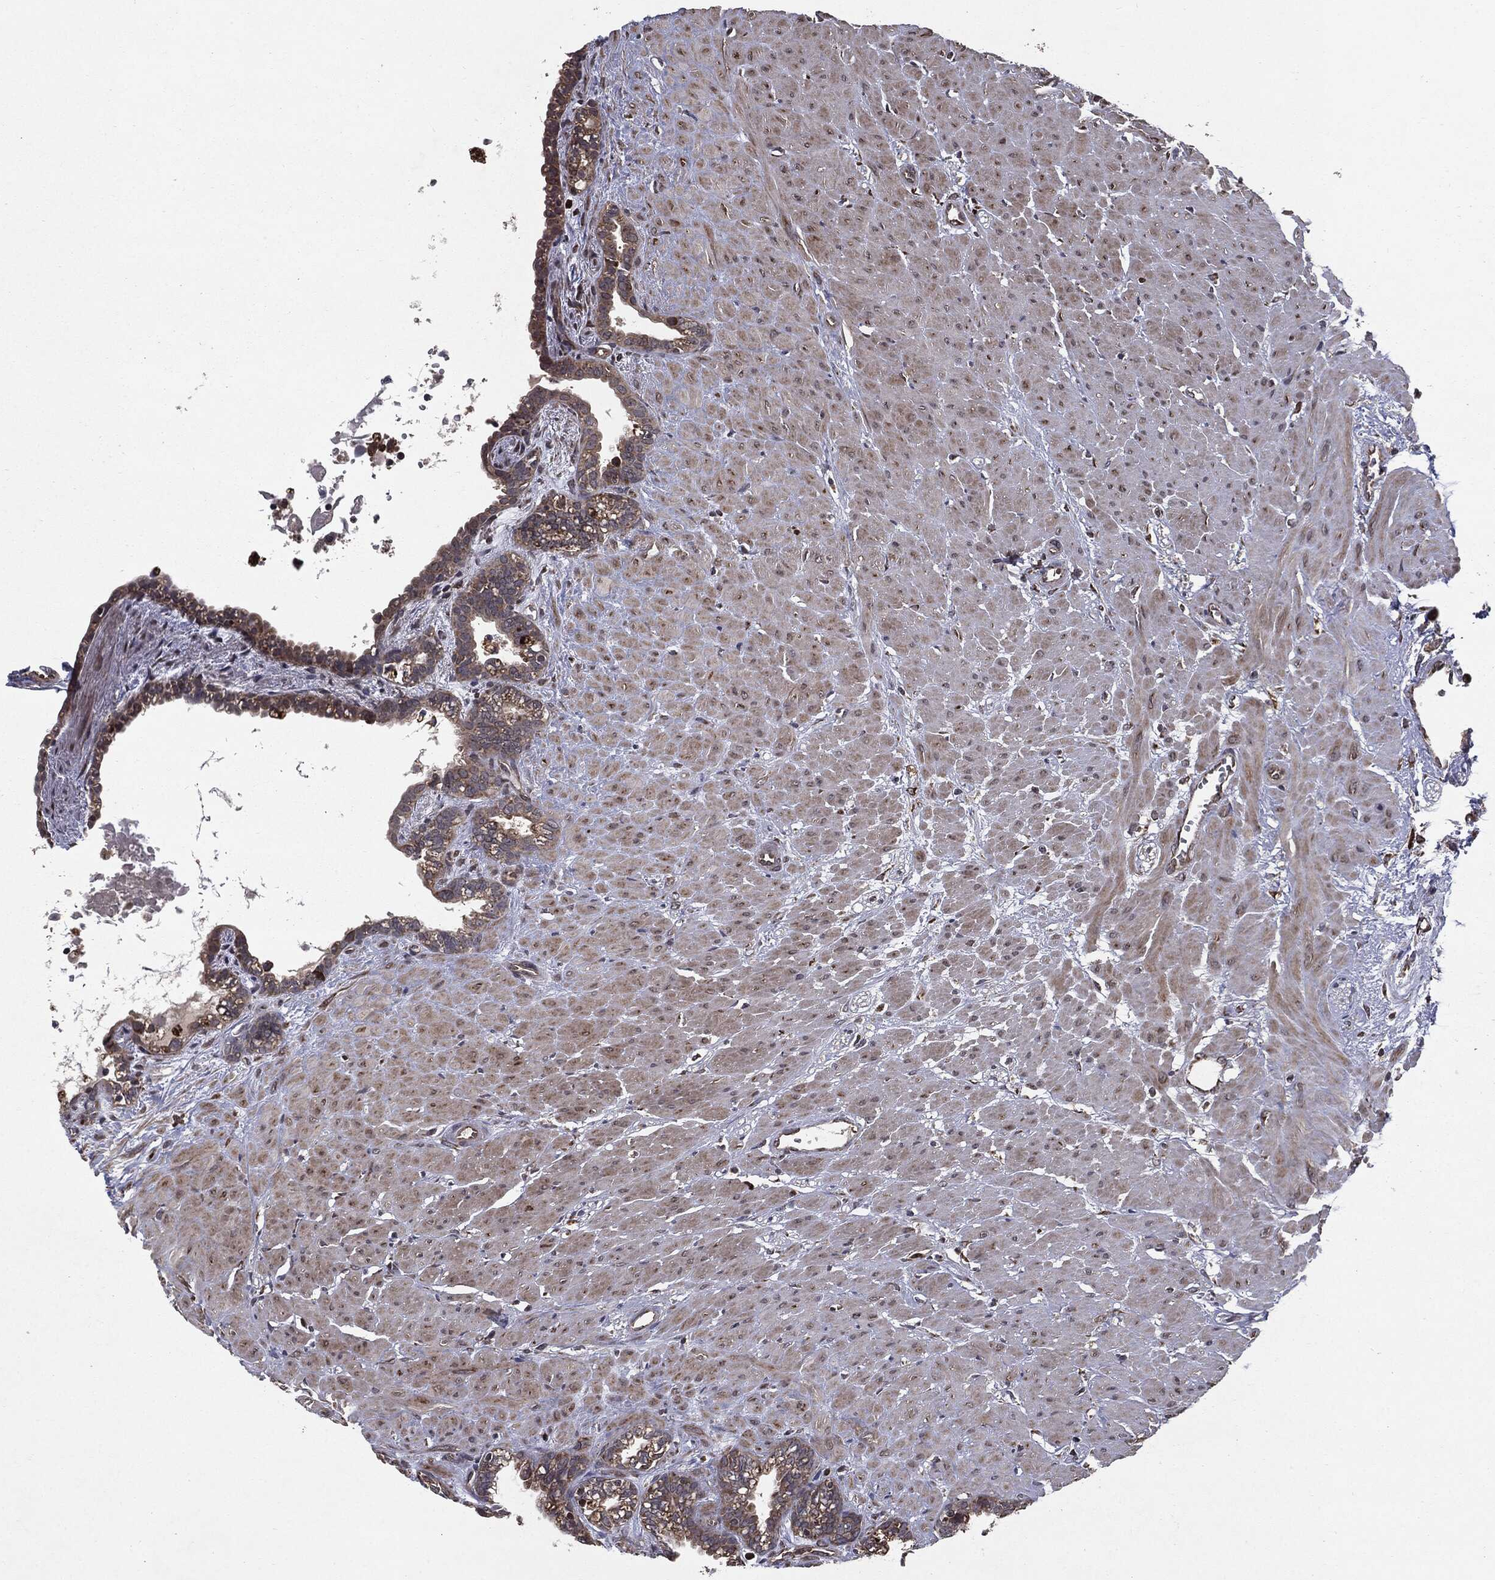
{"staining": {"intensity": "strong", "quantity": "25%-75%", "location": "cytoplasmic/membranous"}, "tissue": "seminal vesicle", "cell_type": "Glandular cells", "image_type": "normal", "snomed": [{"axis": "morphology", "description": "Normal tissue, NOS"}, {"axis": "morphology", "description": "Urothelial carcinoma, NOS"}, {"axis": "topography", "description": "Urinary bladder"}, {"axis": "topography", "description": "Seminal veicle"}], "caption": "High-power microscopy captured an IHC micrograph of normal seminal vesicle, revealing strong cytoplasmic/membranous staining in about 25%-75% of glandular cells. The protein is shown in brown color, while the nuclei are stained blue.", "gene": "HDAC5", "patient": {"sex": "male", "age": 76}}